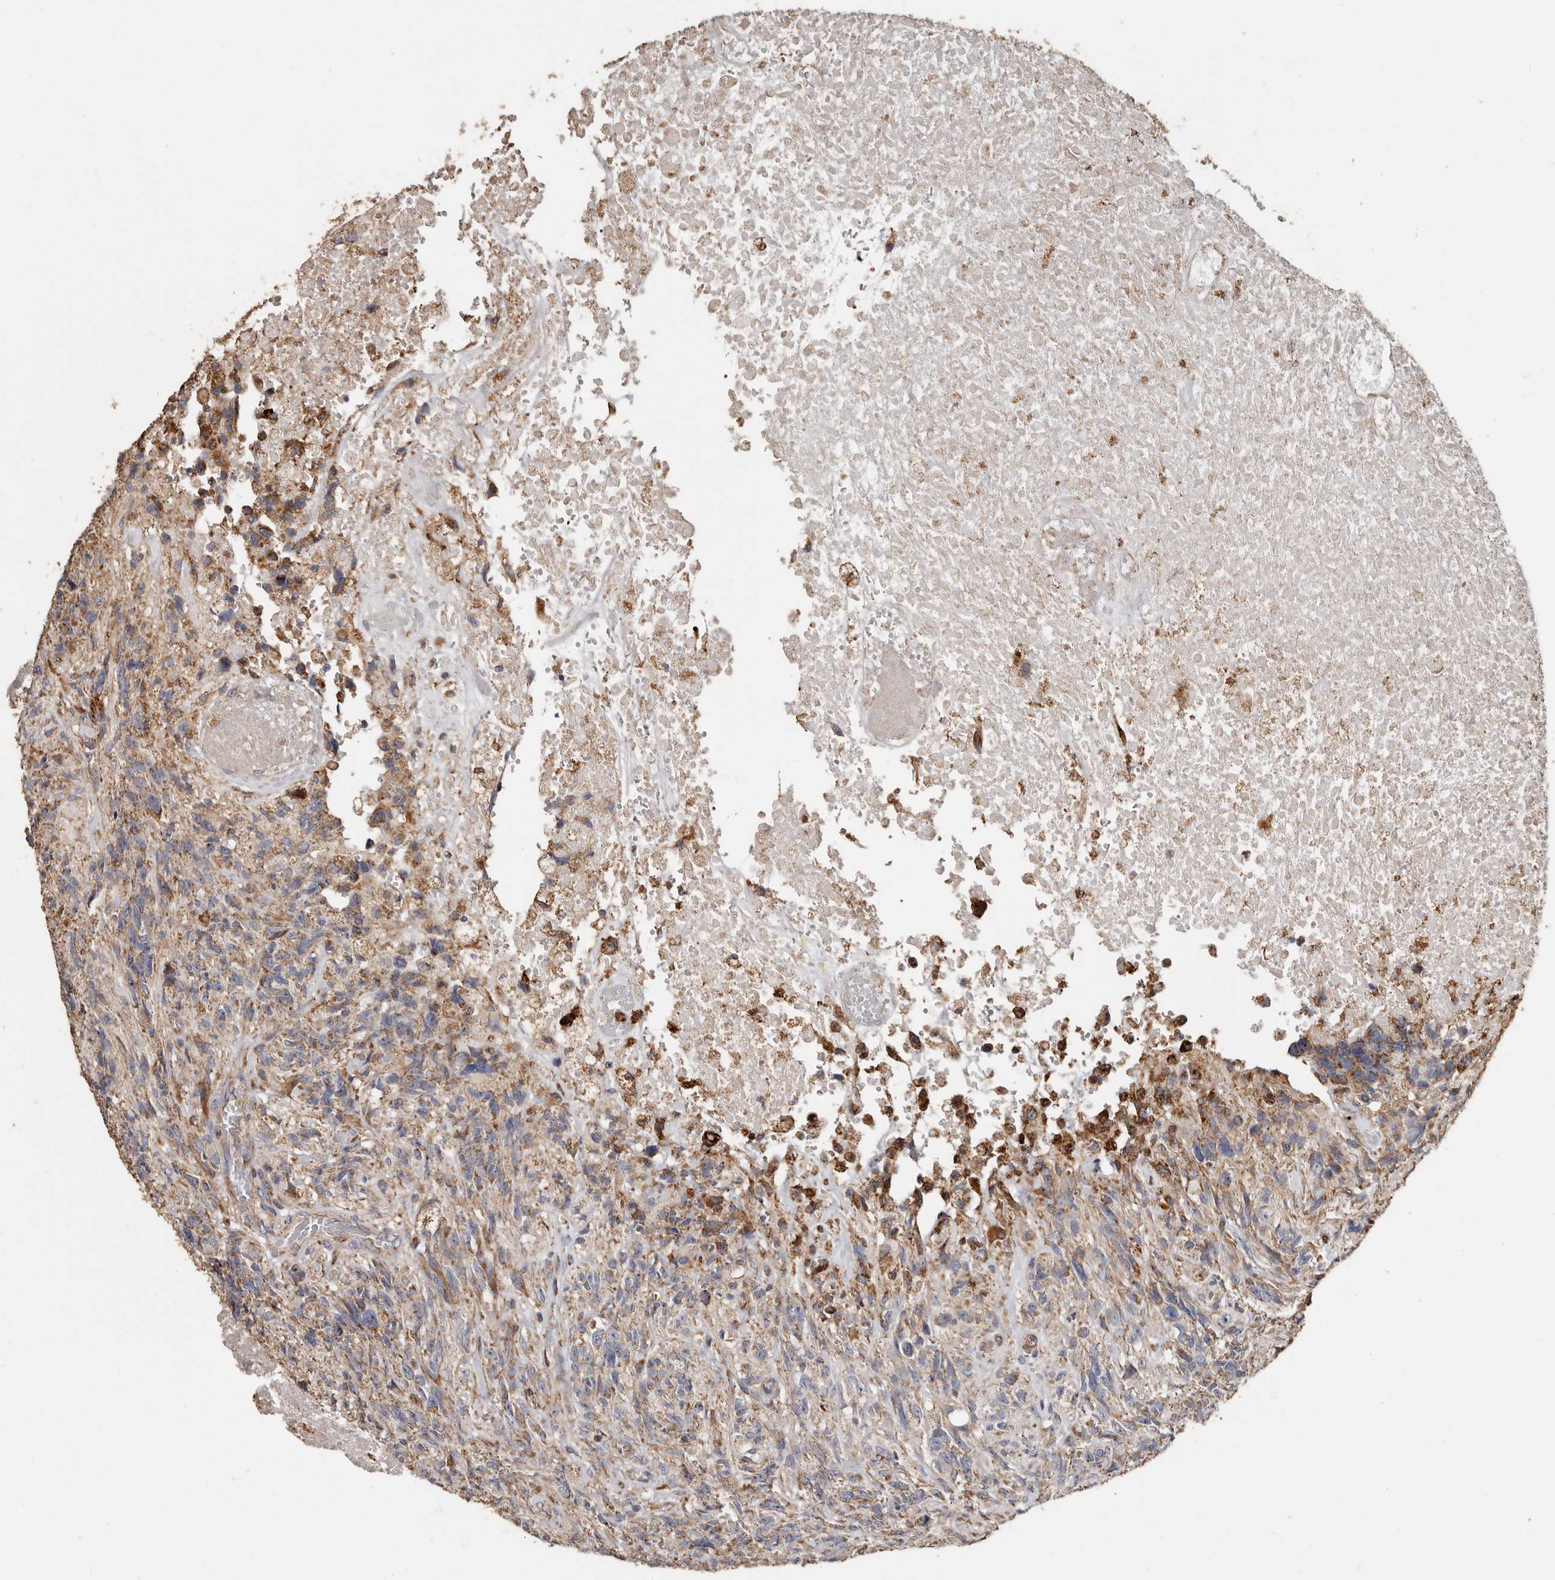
{"staining": {"intensity": "moderate", "quantity": "25%-75%", "location": "cytoplasmic/membranous"}, "tissue": "glioma", "cell_type": "Tumor cells", "image_type": "cancer", "snomed": [{"axis": "morphology", "description": "Glioma, malignant, High grade"}, {"axis": "topography", "description": "Brain"}], "caption": "Protein positivity by immunohistochemistry exhibits moderate cytoplasmic/membranous positivity in approximately 25%-75% of tumor cells in high-grade glioma (malignant).", "gene": "OSGIN2", "patient": {"sex": "male", "age": 69}}